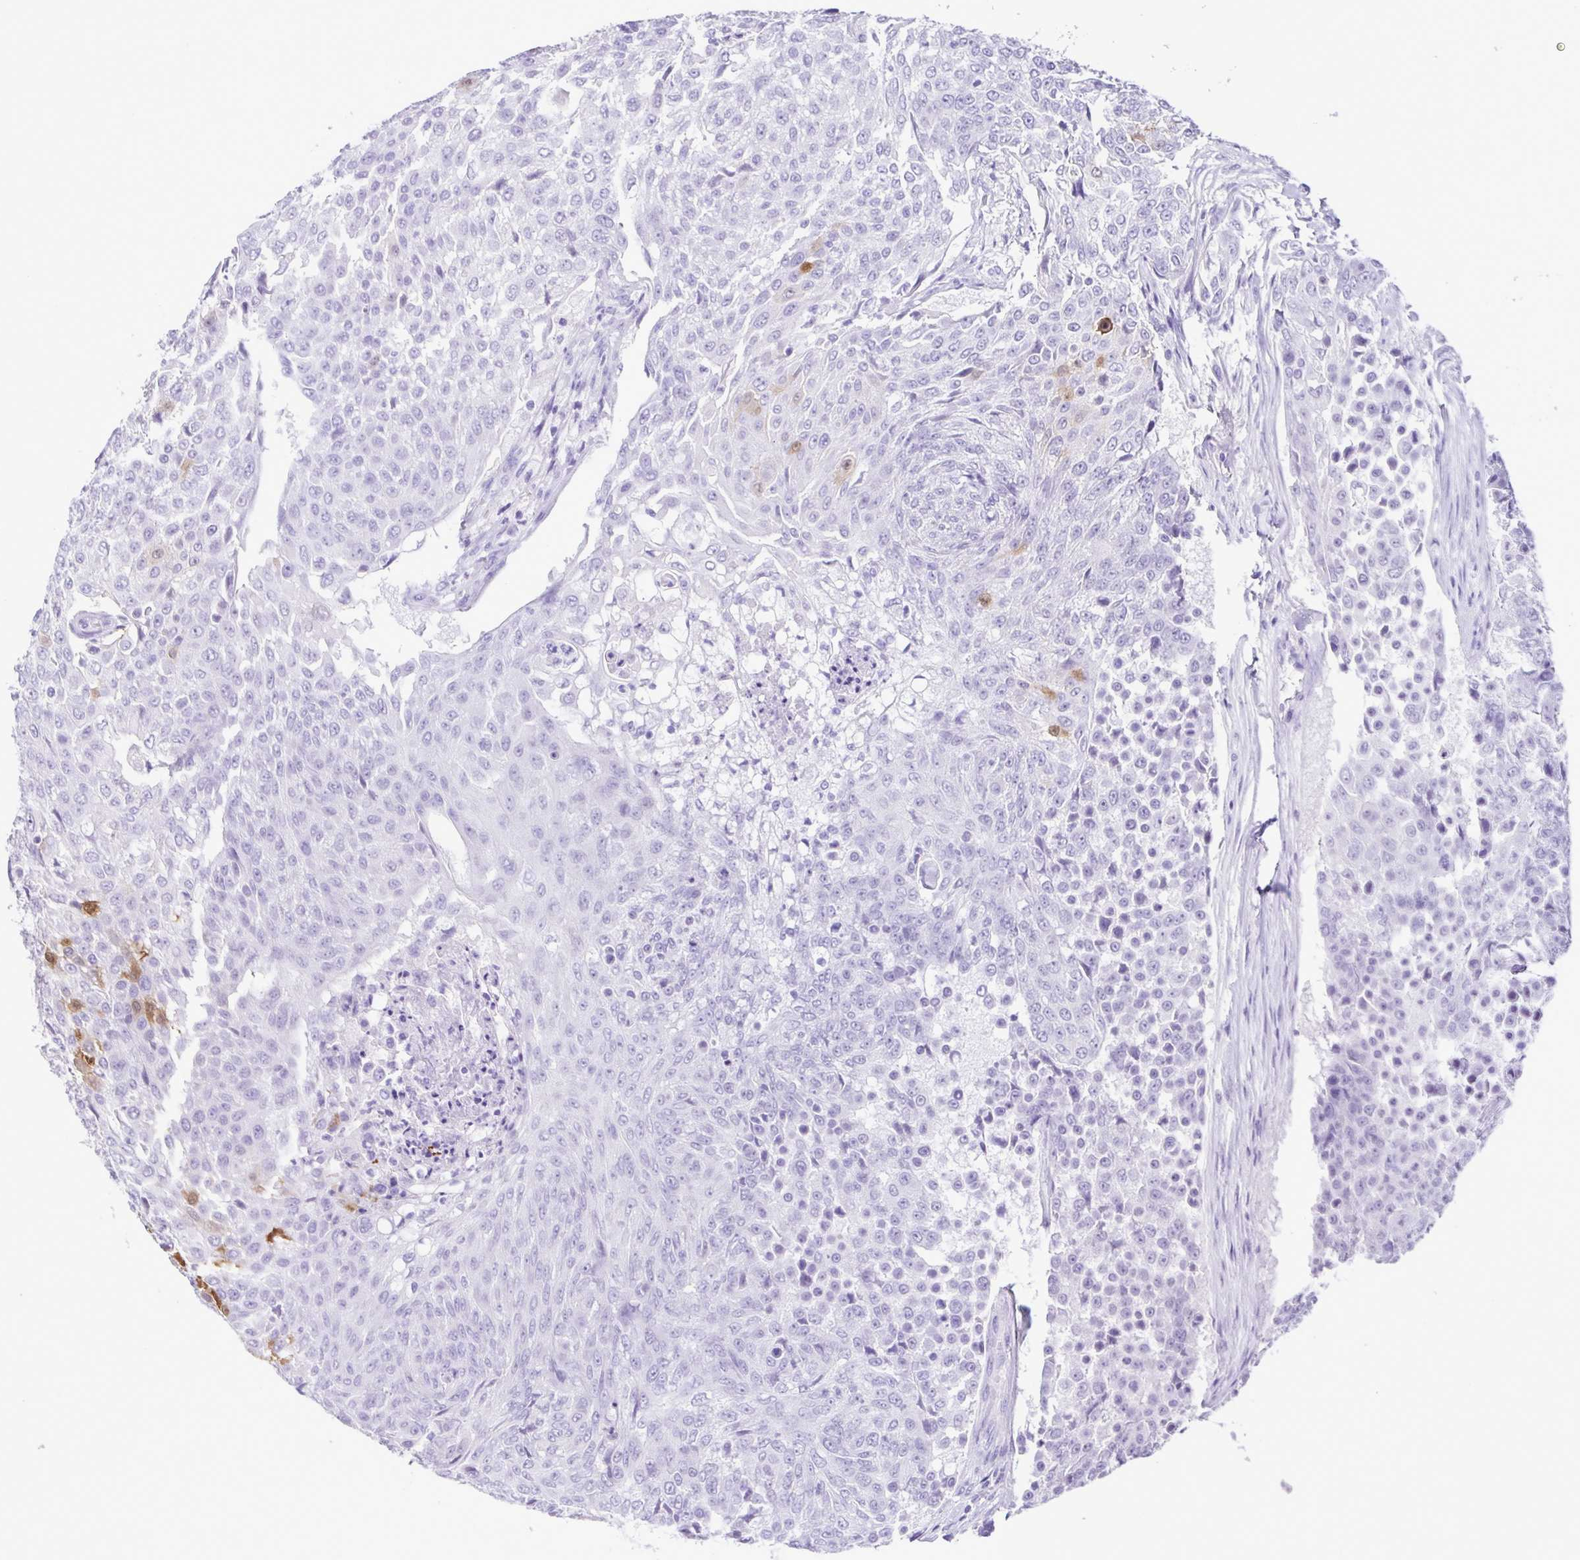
{"staining": {"intensity": "negative", "quantity": "none", "location": "none"}, "tissue": "urothelial cancer", "cell_type": "Tumor cells", "image_type": "cancer", "snomed": [{"axis": "morphology", "description": "Urothelial carcinoma, High grade"}, {"axis": "topography", "description": "Urinary bladder"}], "caption": "IHC of urothelial cancer reveals no staining in tumor cells.", "gene": "CASP14", "patient": {"sex": "female", "age": 63}}